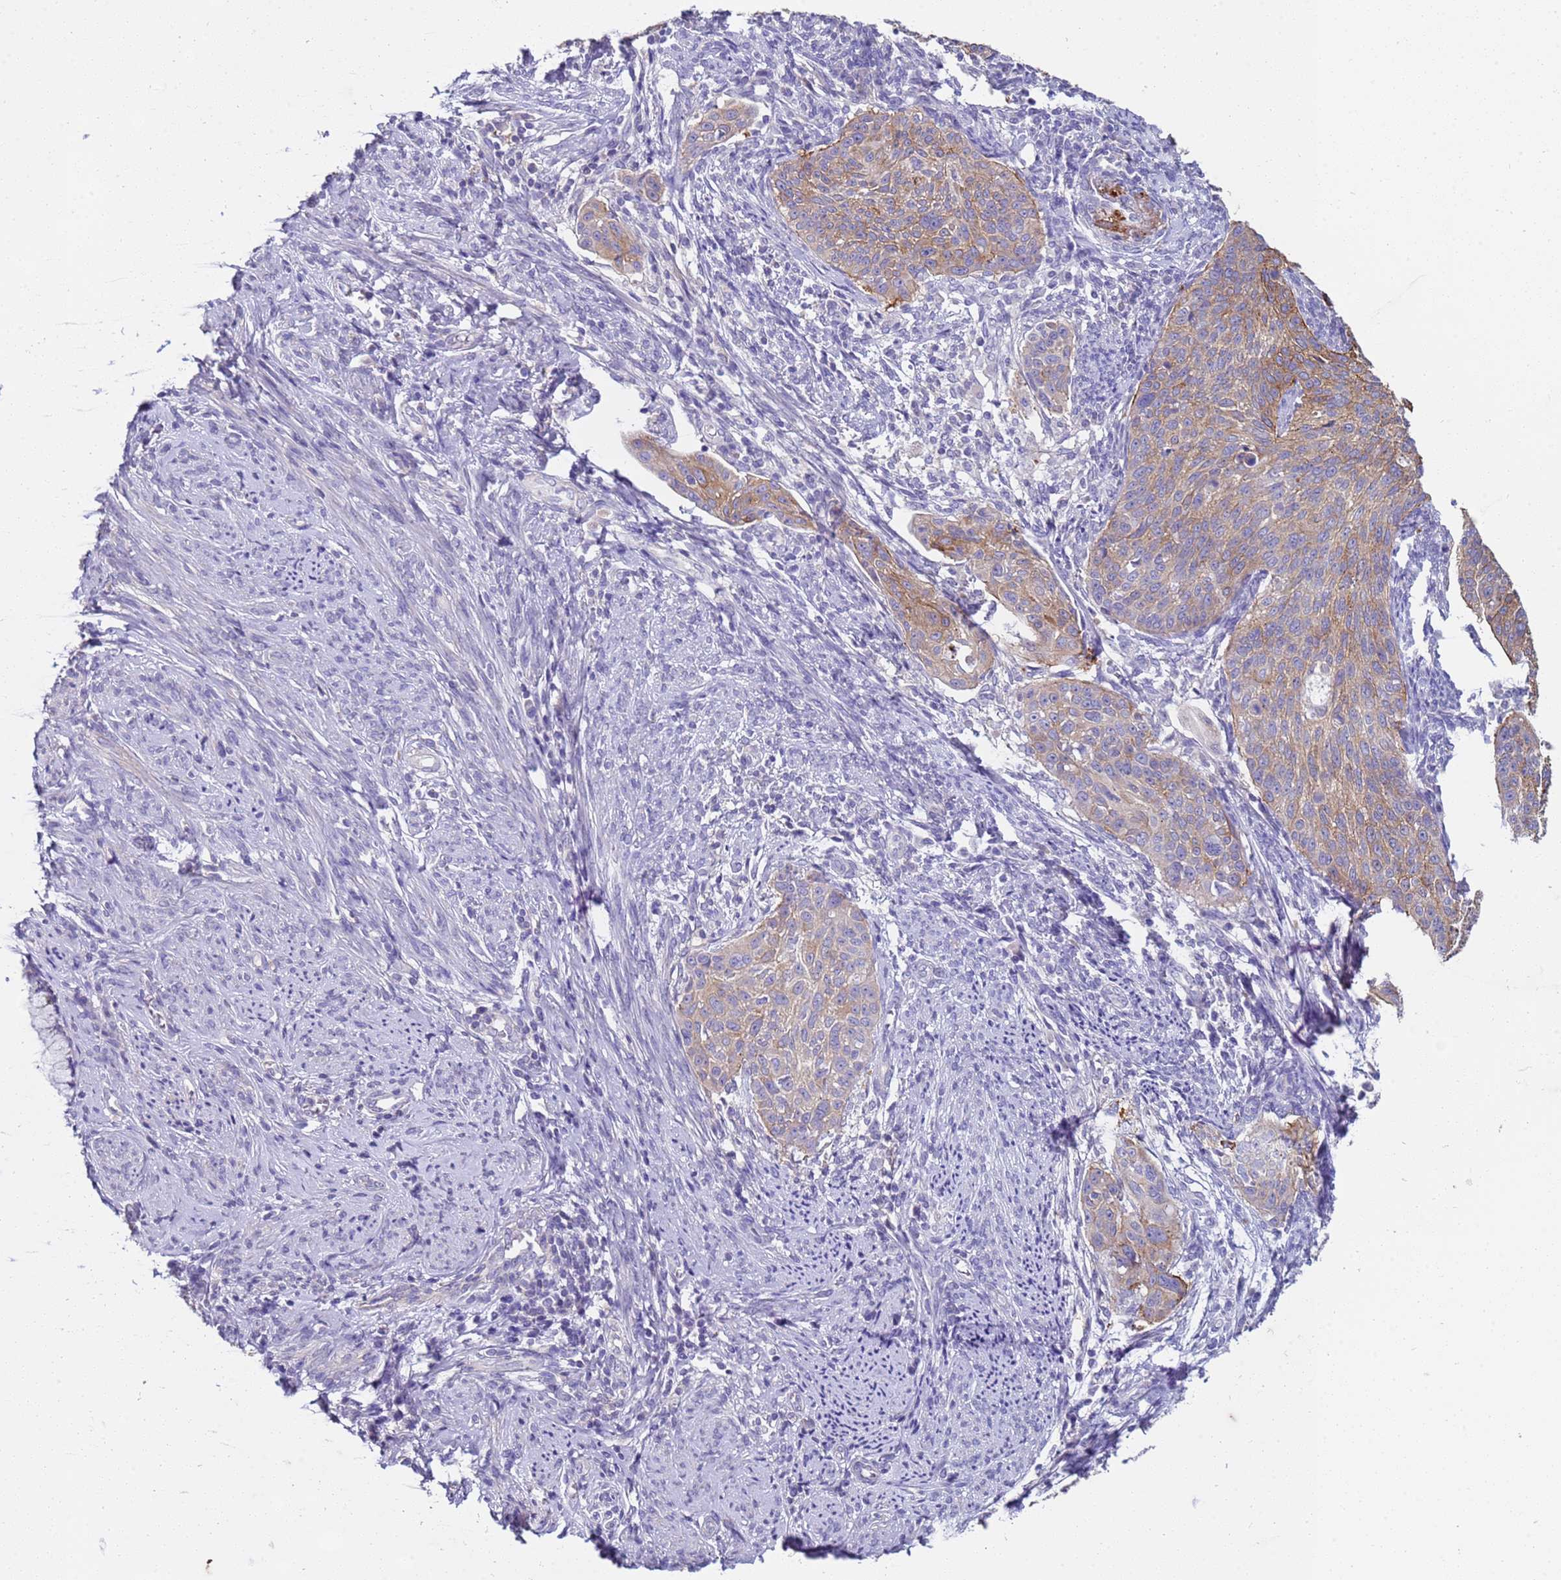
{"staining": {"intensity": "weak", "quantity": "25%-75%", "location": "cytoplasmic/membranous"}, "tissue": "cervical cancer", "cell_type": "Tumor cells", "image_type": "cancer", "snomed": [{"axis": "morphology", "description": "Squamous cell carcinoma, NOS"}, {"axis": "topography", "description": "Cervix"}], "caption": "Cervical cancer was stained to show a protein in brown. There is low levels of weak cytoplasmic/membranous staining in about 25%-75% of tumor cells.", "gene": "TRIM51", "patient": {"sex": "female", "age": 70}}